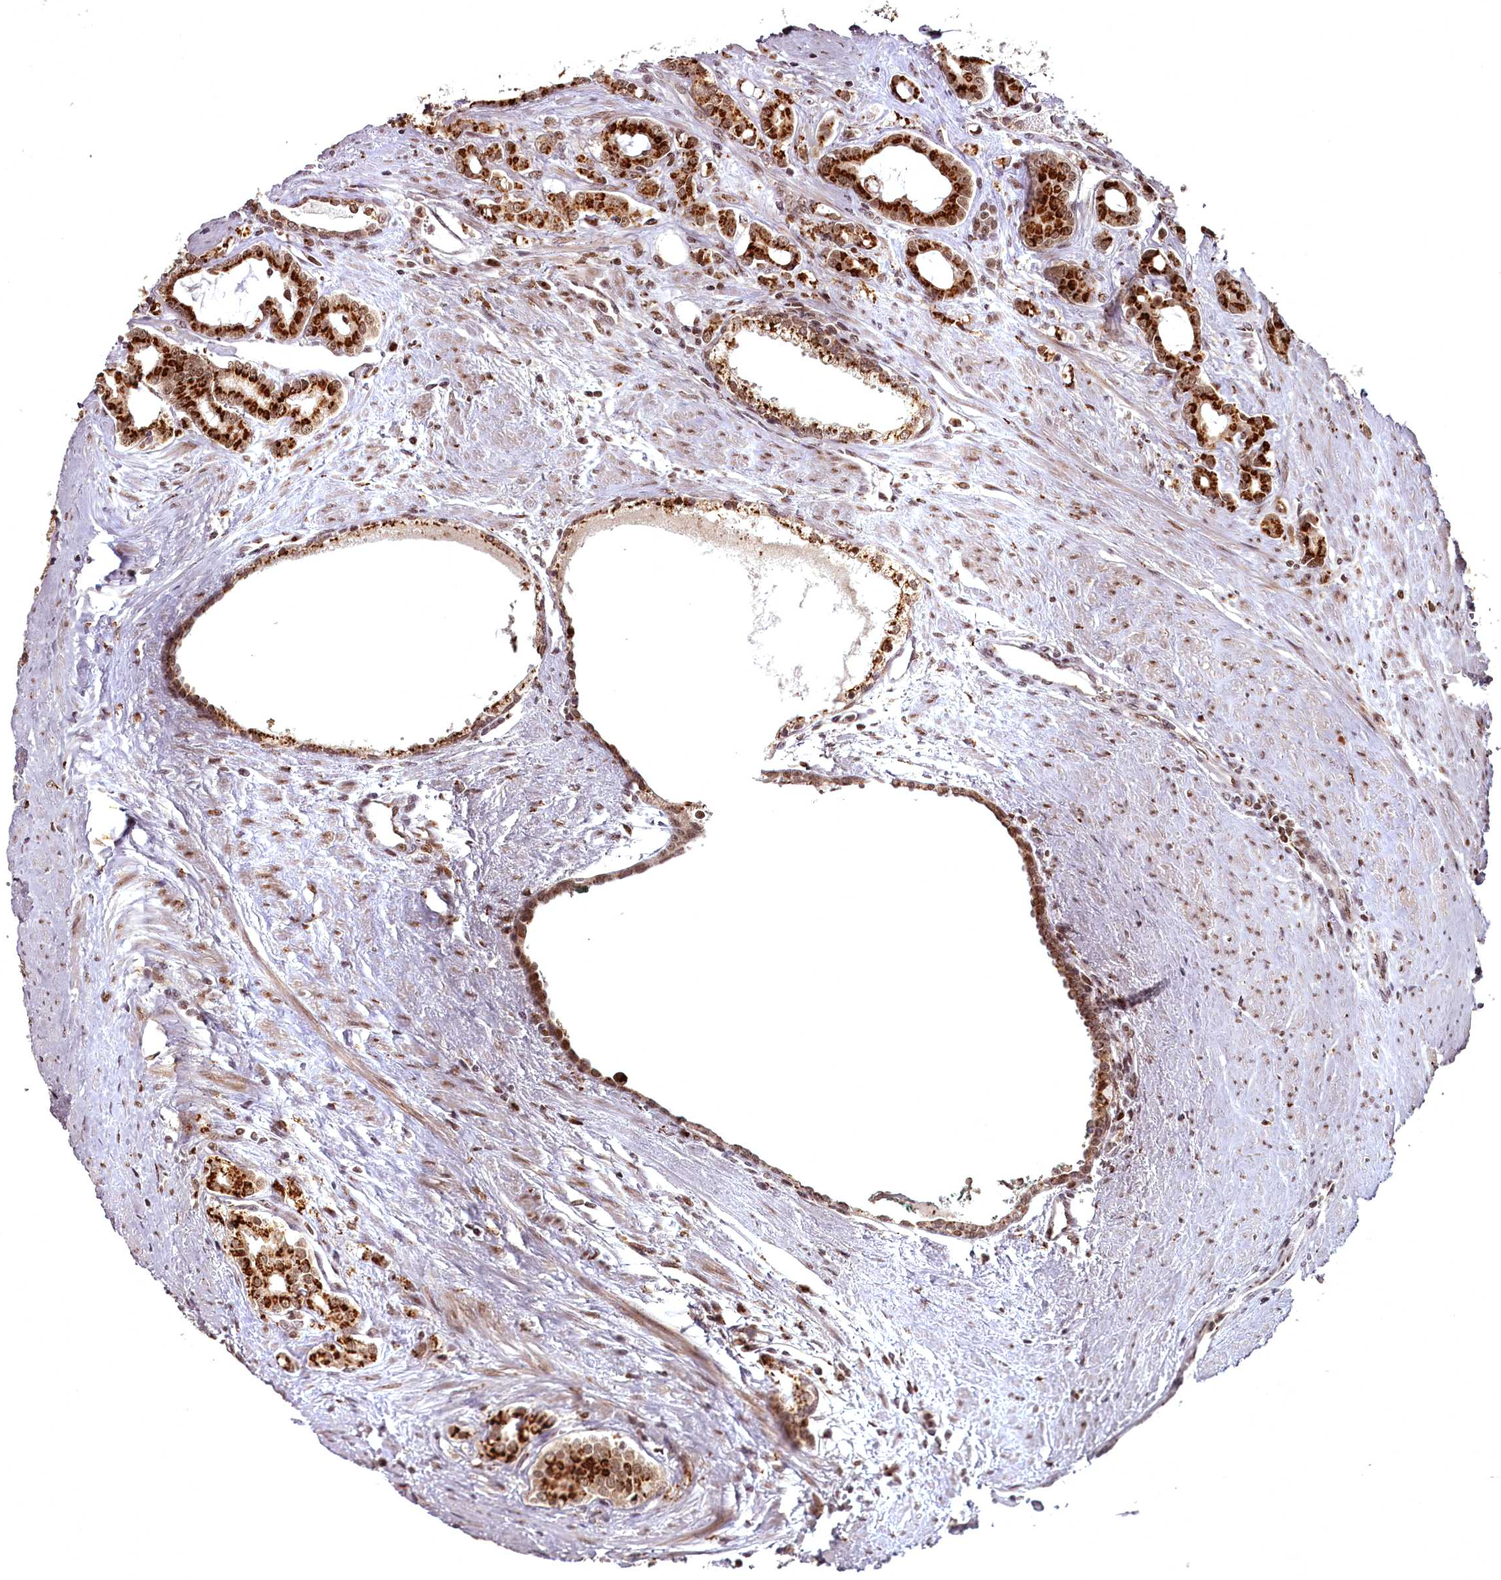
{"staining": {"intensity": "strong", "quantity": ">75%", "location": "cytoplasmic/membranous,nuclear"}, "tissue": "prostate cancer", "cell_type": "Tumor cells", "image_type": "cancer", "snomed": [{"axis": "morphology", "description": "Adenocarcinoma, High grade"}, {"axis": "topography", "description": "Prostate"}], "caption": "Approximately >75% of tumor cells in human prostate cancer reveal strong cytoplasmic/membranous and nuclear protein positivity as visualized by brown immunohistochemical staining.", "gene": "CEP83", "patient": {"sex": "male", "age": 72}}